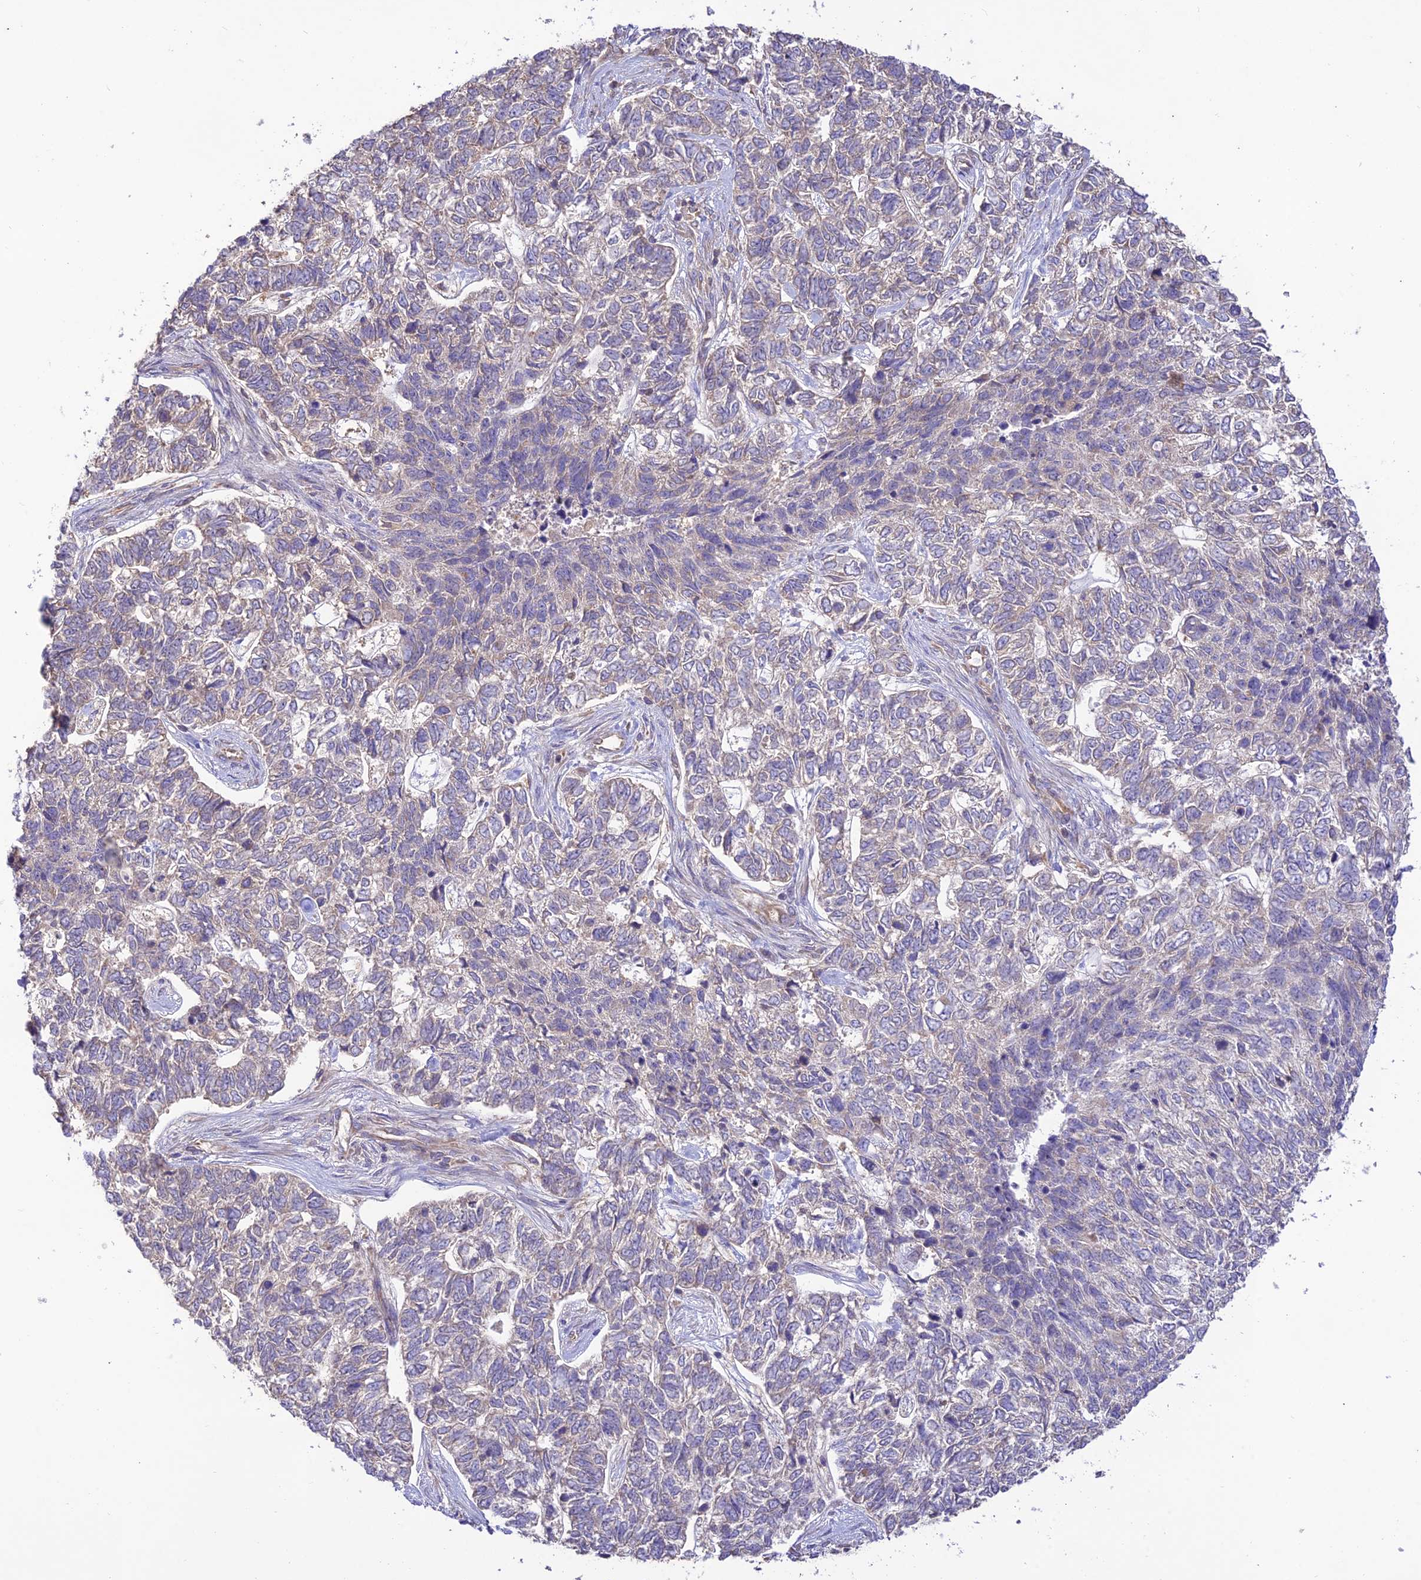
{"staining": {"intensity": "negative", "quantity": "none", "location": "none"}, "tissue": "skin cancer", "cell_type": "Tumor cells", "image_type": "cancer", "snomed": [{"axis": "morphology", "description": "Basal cell carcinoma"}, {"axis": "topography", "description": "Skin"}], "caption": "Tumor cells show no significant protein staining in skin cancer (basal cell carcinoma).", "gene": "TMEM259", "patient": {"sex": "female", "age": 65}}